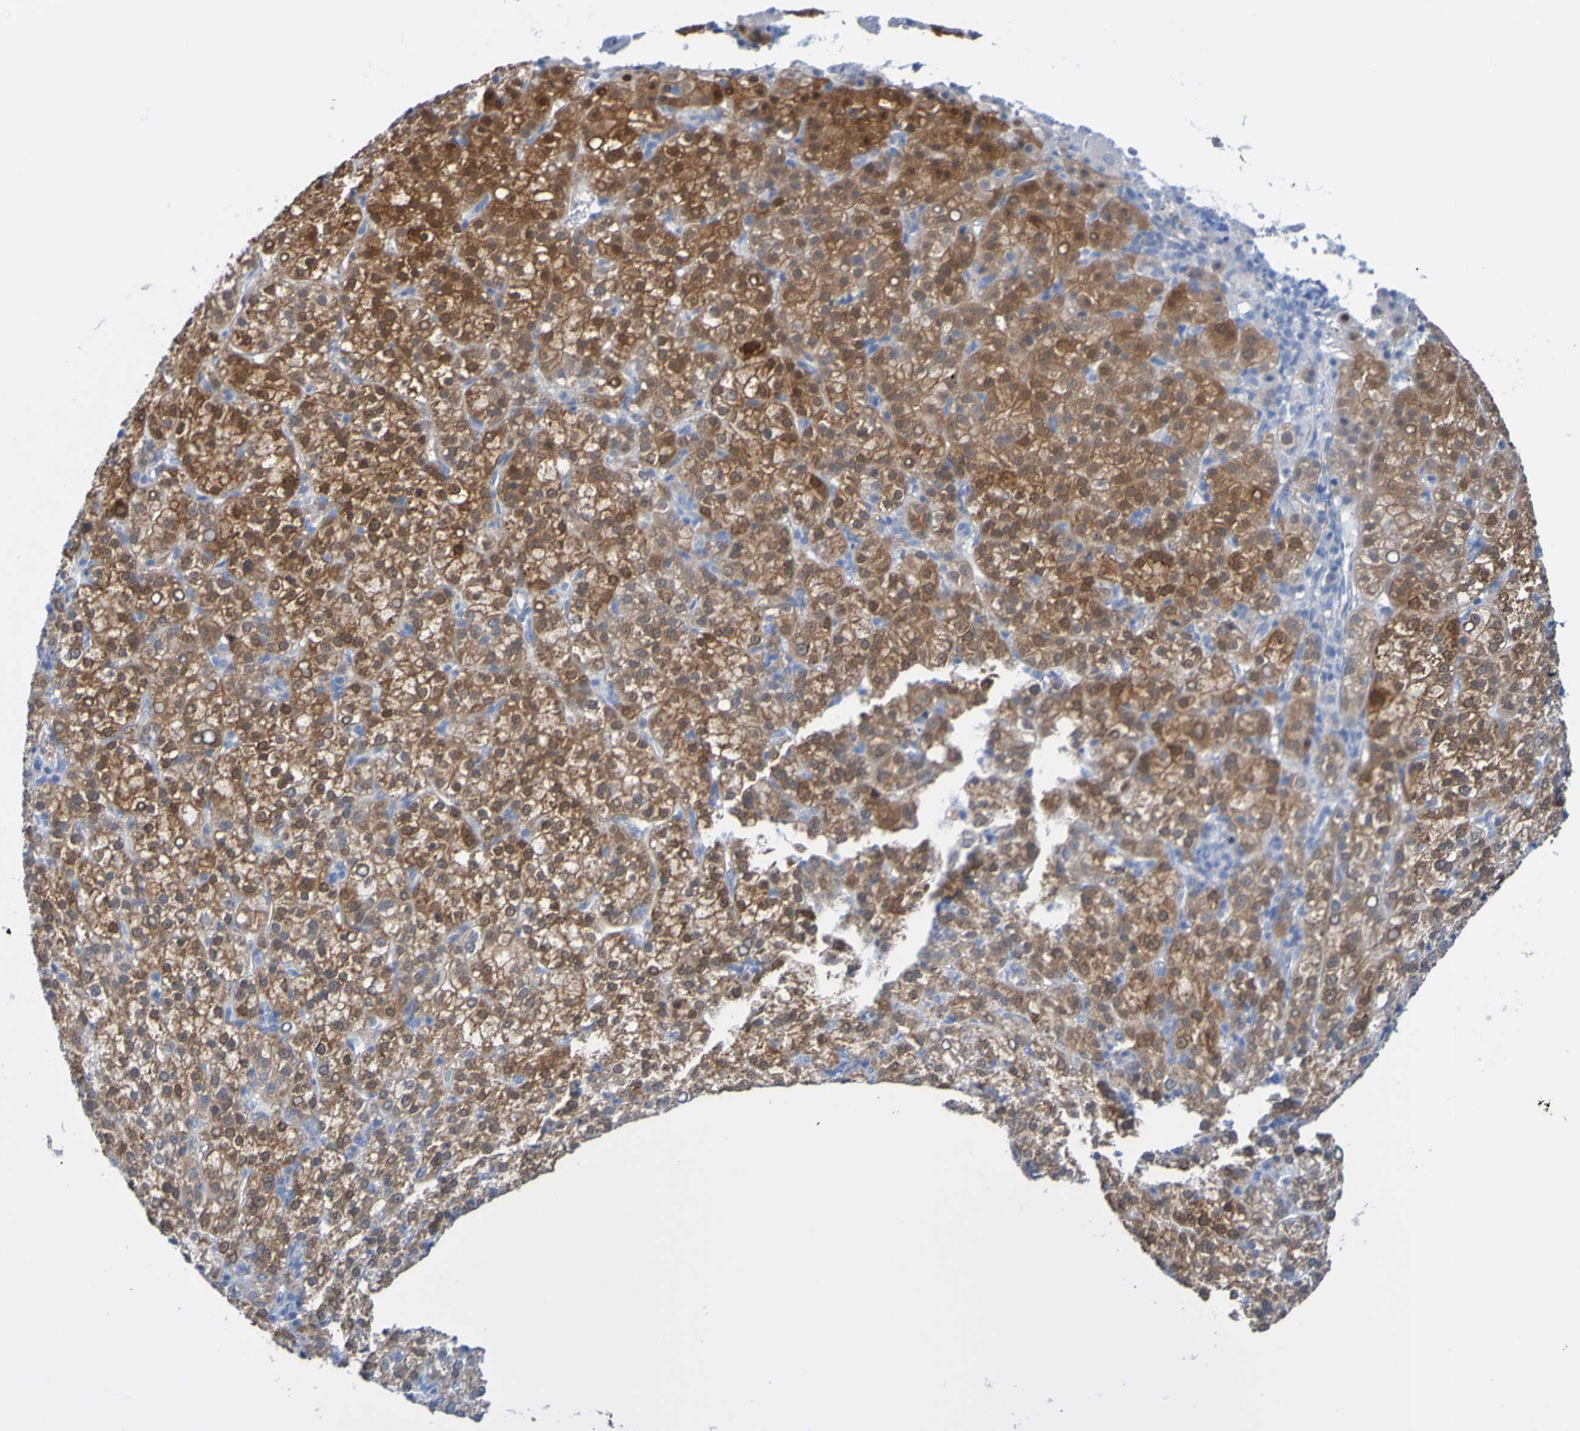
{"staining": {"intensity": "moderate", "quantity": ">75%", "location": "cytoplasmic/membranous"}, "tissue": "liver cancer", "cell_type": "Tumor cells", "image_type": "cancer", "snomed": [{"axis": "morphology", "description": "Carcinoma, Hepatocellular, NOS"}, {"axis": "topography", "description": "Liver"}], "caption": "A high-resolution micrograph shows immunohistochemistry staining of liver cancer (hepatocellular carcinoma), which demonstrates moderate cytoplasmic/membranous positivity in approximately >75% of tumor cells.", "gene": "ACMSD", "patient": {"sex": "female", "age": 58}}